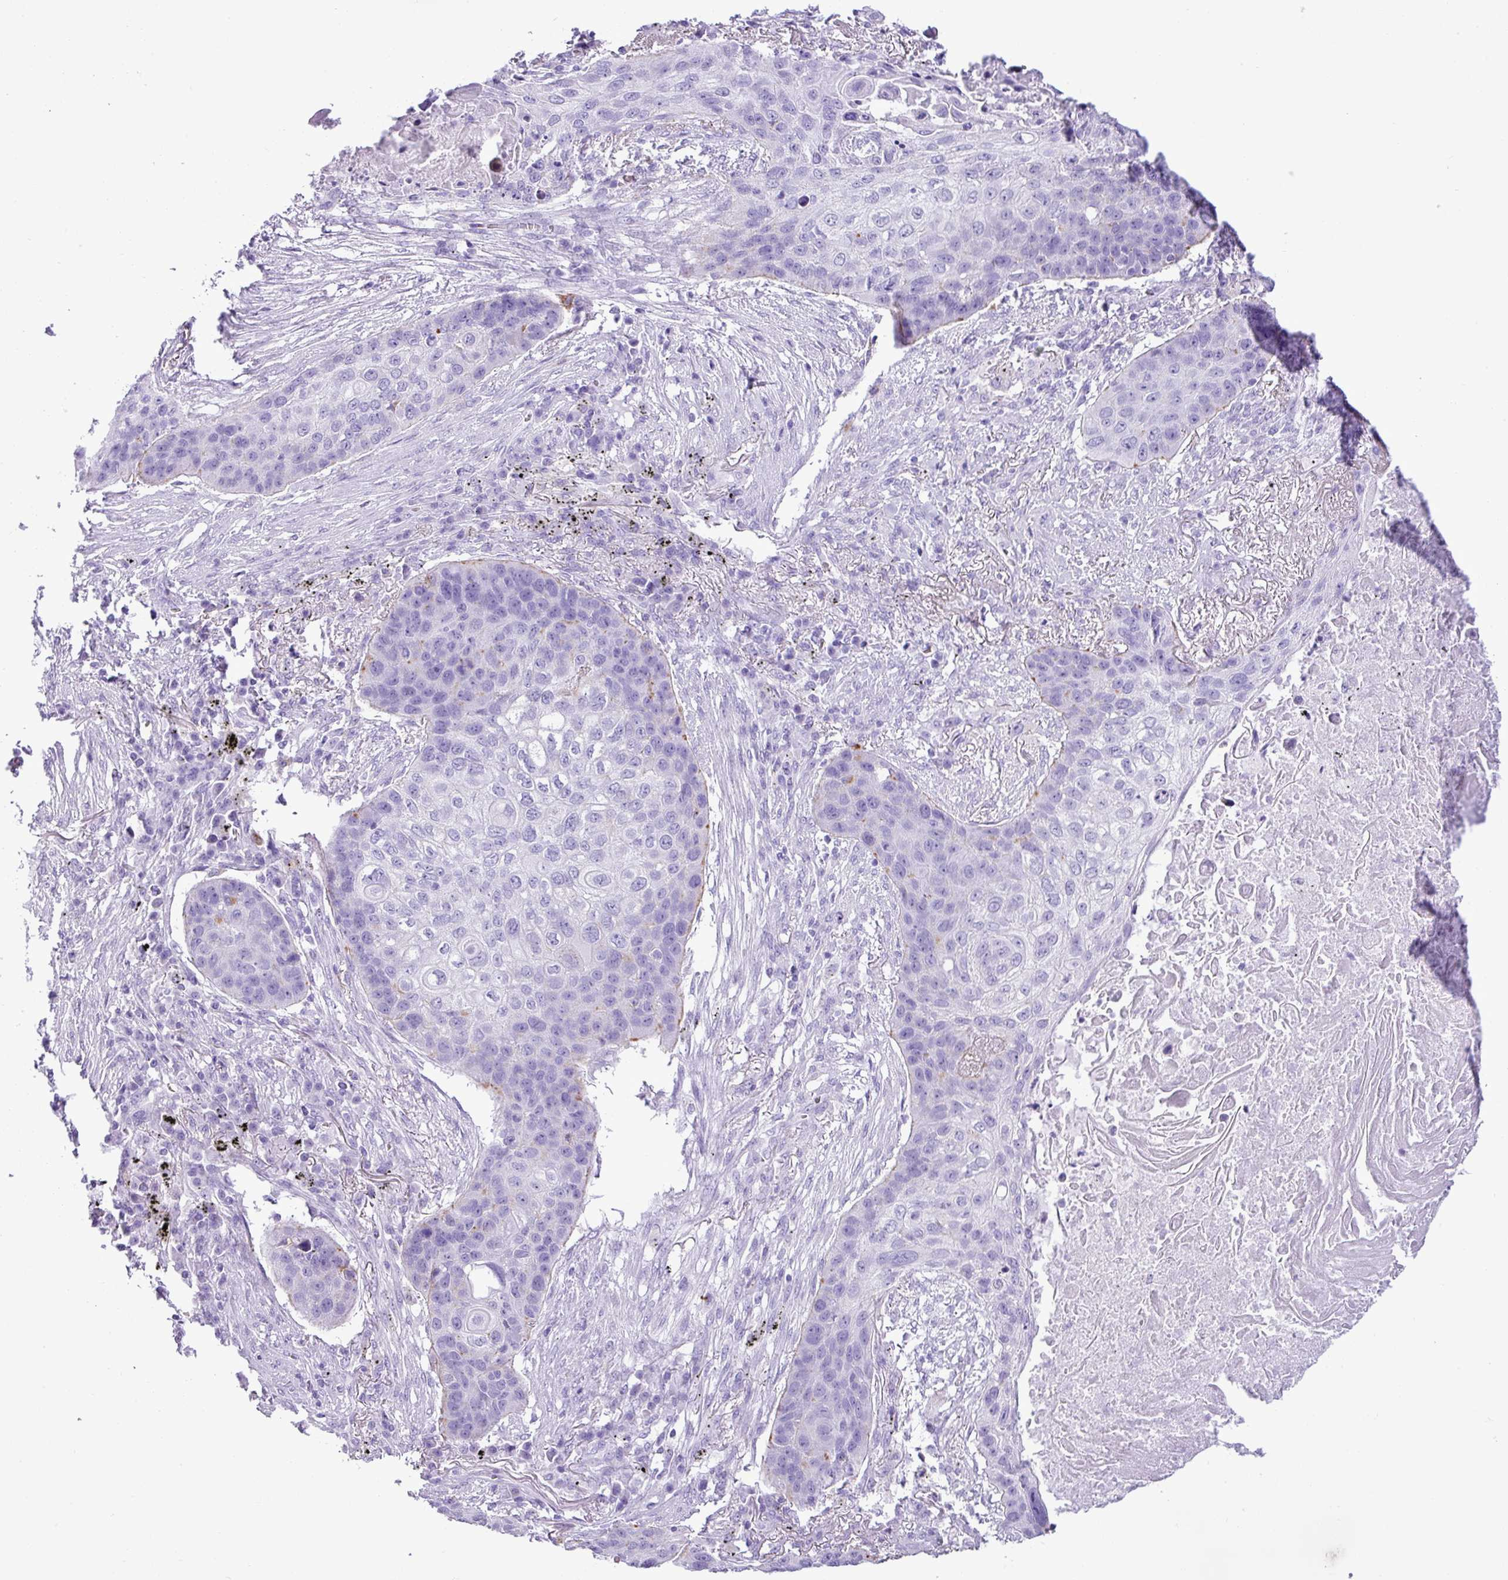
{"staining": {"intensity": "negative", "quantity": "none", "location": "none"}, "tissue": "lung cancer", "cell_type": "Tumor cells", "image_type": "cancer", "snomed": [{"axis": "morphology", "description": "Squamous cell carcinoma, NOS"}, {"axis": "topography", "description": "Lung"}], "caption": "An image of squamous cell carcinoma (lung) stained for a protein shows no brown staining in tumor cells.", "gene": "ZSCAN5A", "patient": {"sex": "female", "age": 63}}